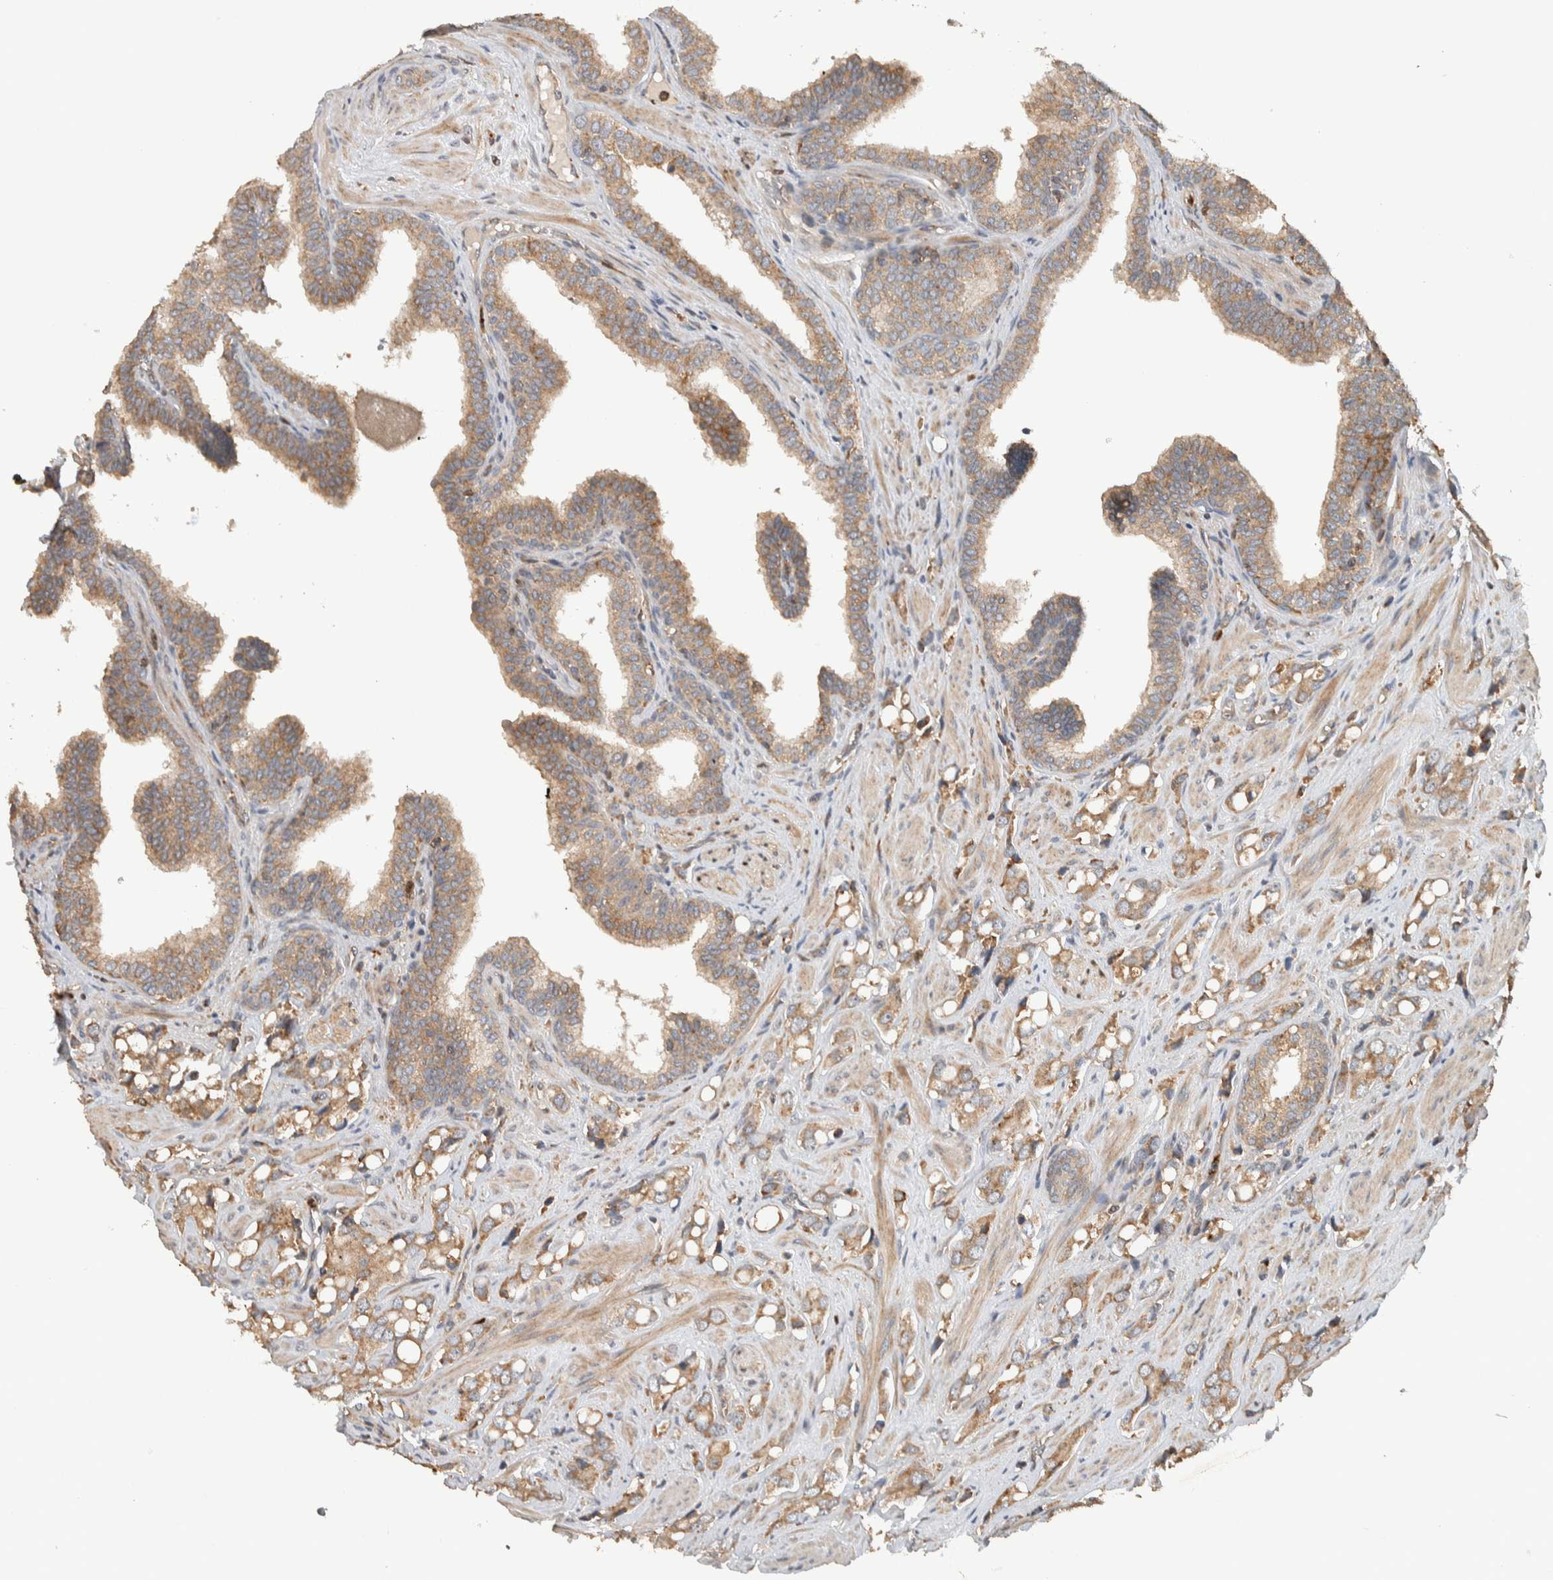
{"staining": {"intensity": "moderate", "quantity": ">75%", "location": "cytoplasmic/membranous"}, "tissue": "prostate cancer", "cell_type": "Tumor cells", "image_type": "cancer", "snomed": [{"axis": "morphology", "description": "Adenocarcinoma, High grade"}, {"axis": "topography", "description": "Prostate"}], "caption": "This is a histology image of immunohistochemistry (IHC) staining of prostate high-grade adenocarcinoma, which shows moderate staining in the cytoplasmic/membranous of tumor cells.", "gene": "VPS53", "patient": {"sex": "male", "age": 52}}